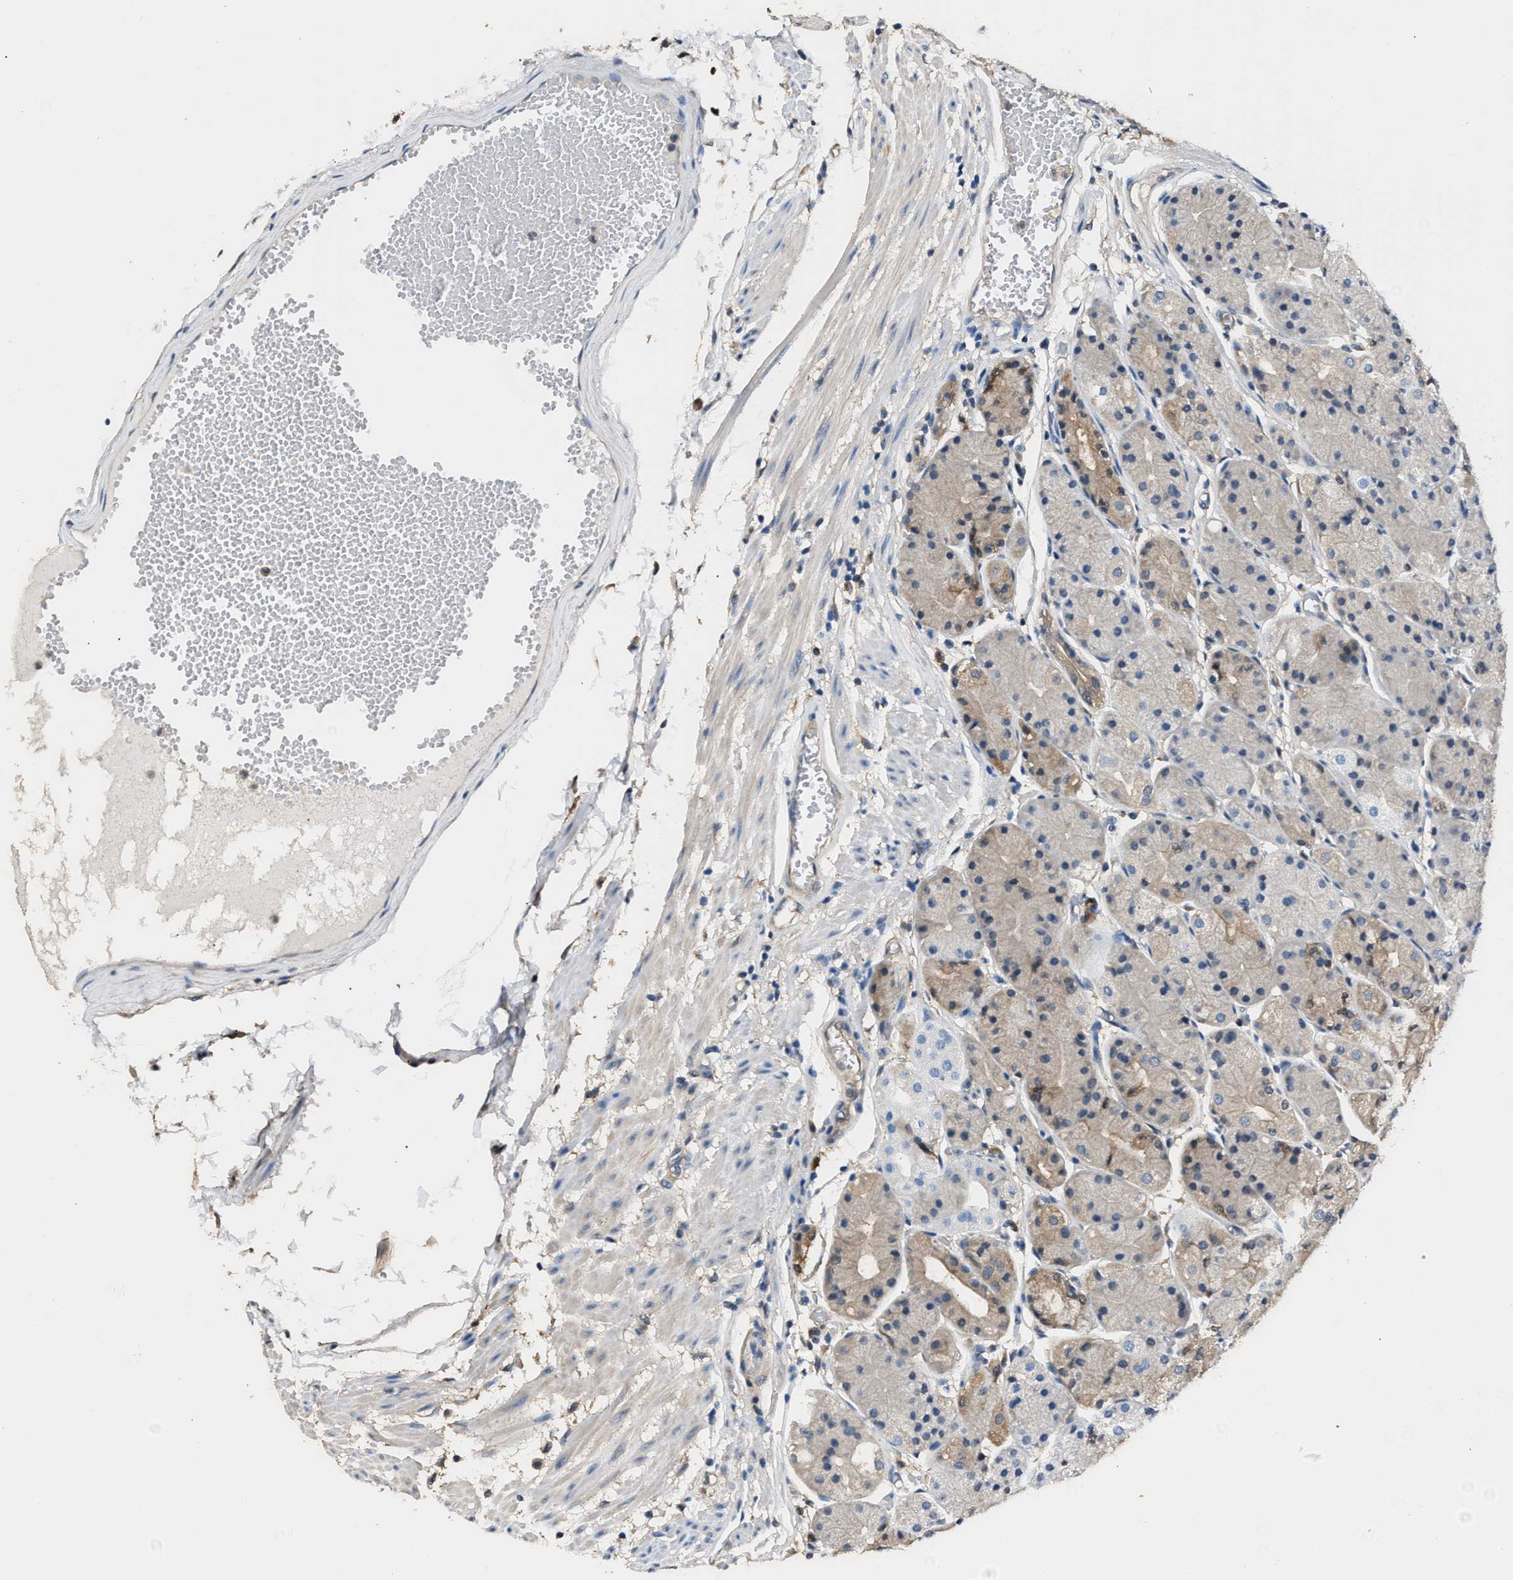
{"staining": {"intensity": "weak", "quantity": "25%-75%", "location": "cytoplasmic/membranous"}, "tissue": "stomach", "cell_type": "Glandular cells", "image_type": "normal", "snomed": [{"axis": "morphology", "description": "Normal tissue, NOS"}, {"axis": "topography", "description": "Stomach, upper"}], "caption": "Immunohistochemistry of unremarkable human stomach exhibits low levels of weak cytoplasmic/membranous staining in approximately 25%-75% of glandular cells. (Brightfield microscopy of DAB IHC at high magnification).", "gene": "GSTP1", "patient": {"sex": "male", "age": 72}}